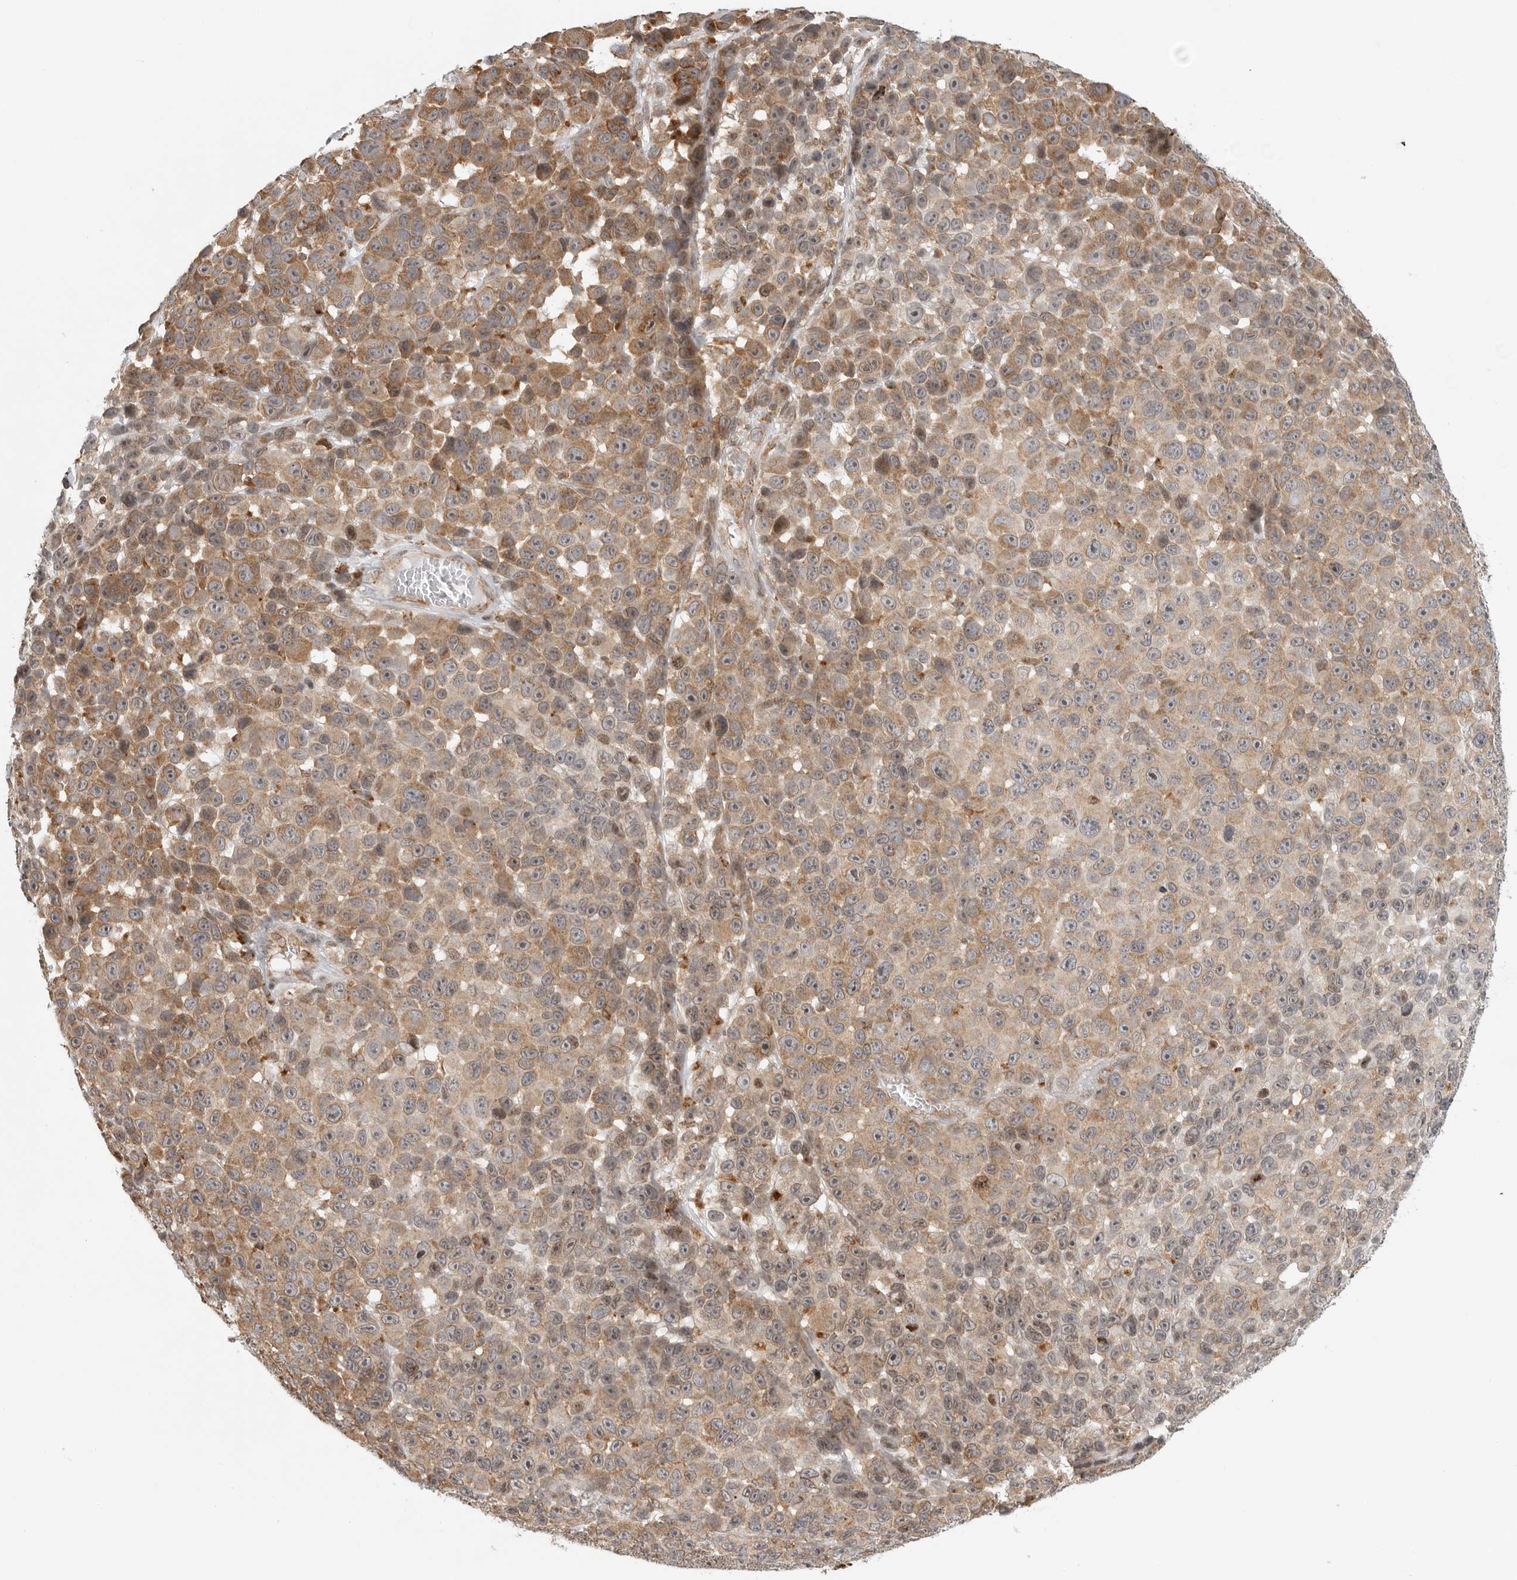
{"staining": {"intensity": "moderate", "quantity": ">75%", "location": "cytoplasmic/membranous"}, "tissue": "melanoma", "cell_type": "Tumor cells", "image_type": "cancer", "snomed": [{"axis": "morphology", "description": "Malignant melanoma, NOS"}, {"axis": "topography", "description": "Skin"}], "caption": "There is medium levels of moderate cytoplasmic/membranous expression in tumor cells of malignant melanoma, as demonstrated by immunohistochemical staining (brown color).", "gene": "IDUA", "patient": {"sex": "male", "age": 53}}